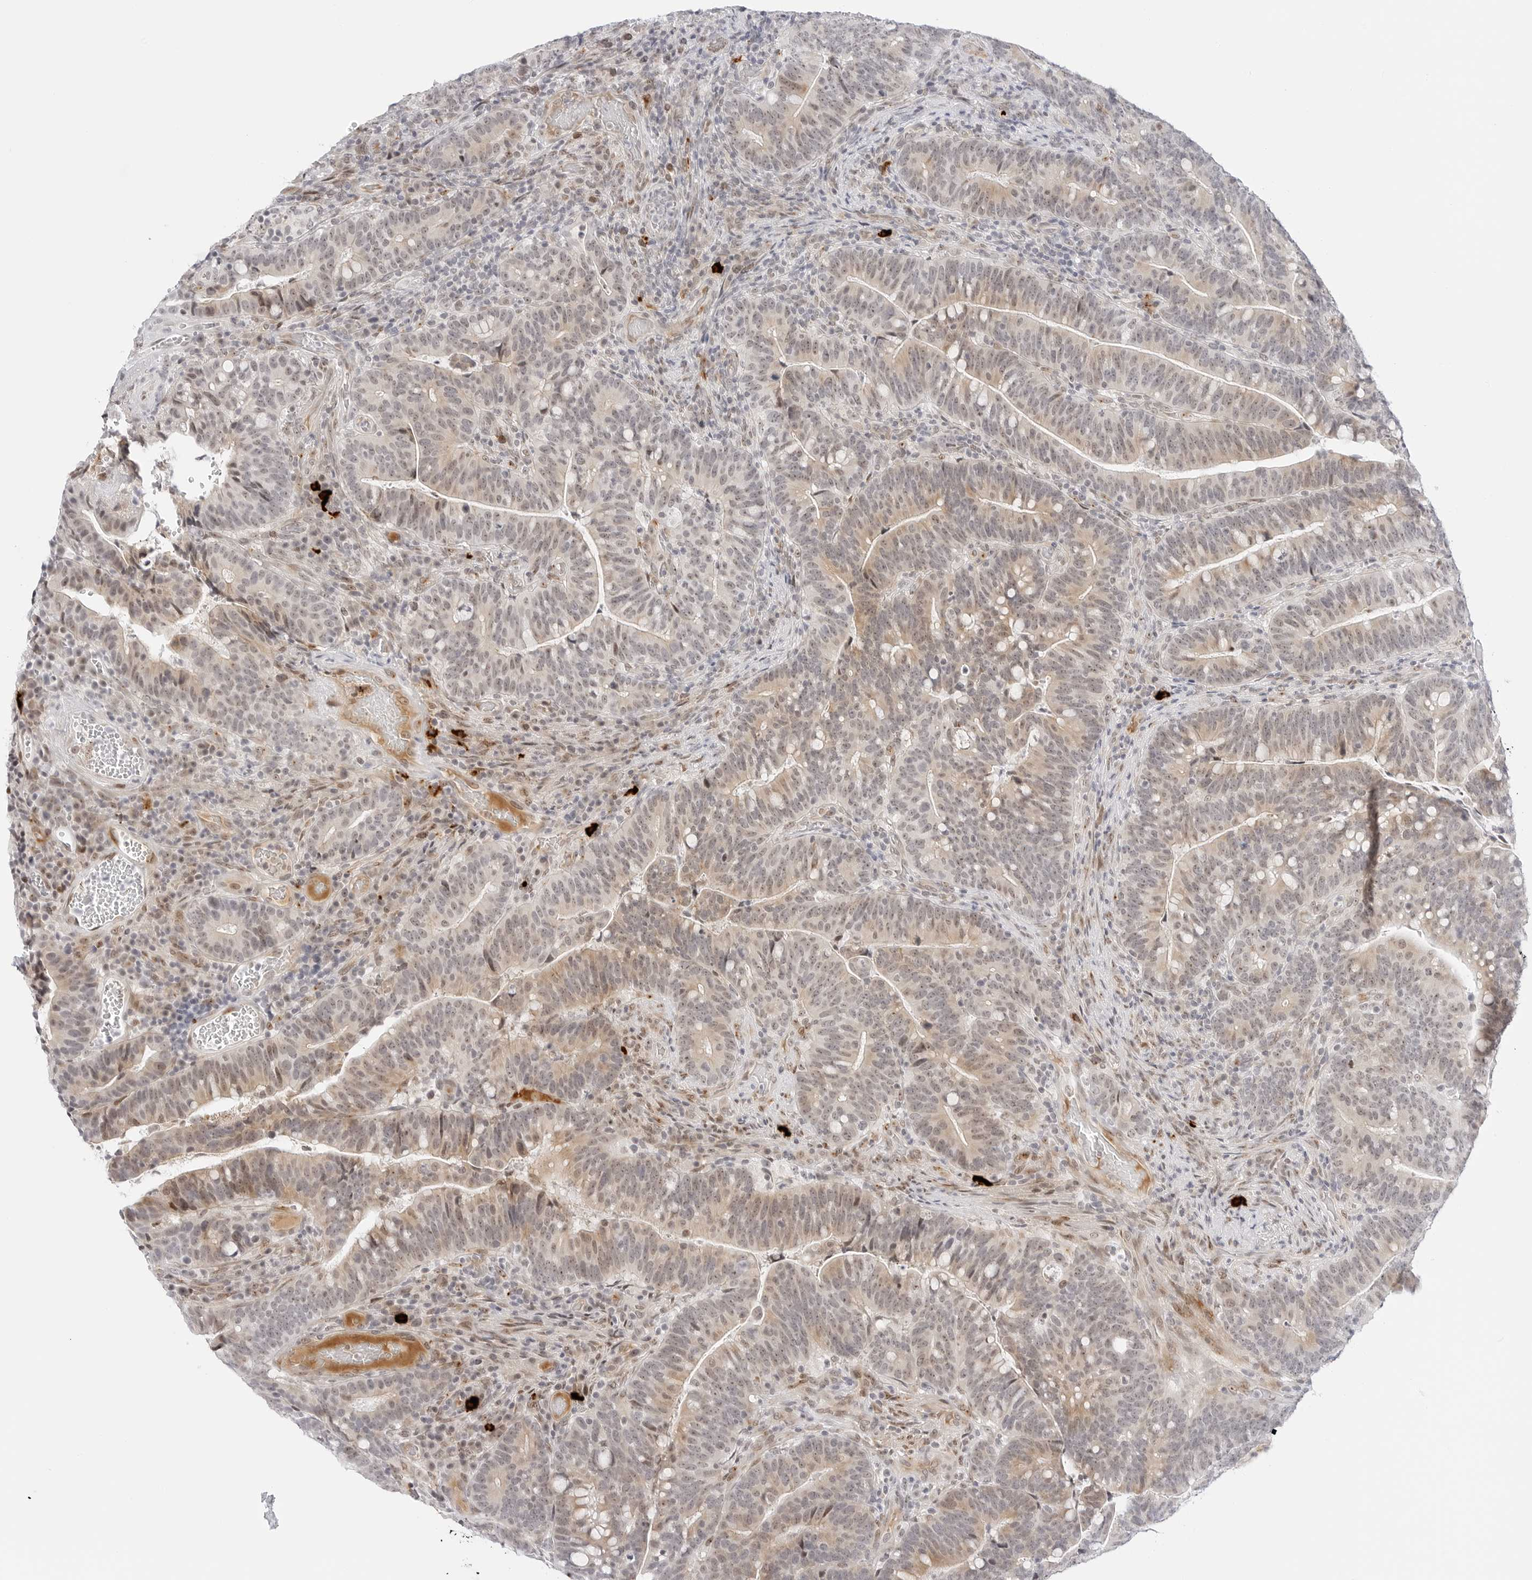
{"staining": {"intensity": "moderate", "quantity": ">75%", "location": "cytoplasmic/membranous,nuclear"}, "tissue": "colorectal cancer", "cell_type": "Tumor cells", "image_type": "cancer", "snomed": [{"axis": "morphology", "description": "Adenocarcinoma, NOS"}, {"axis": "topography", "description": "Colon"}], "caption": "Protein positivity by IHC reveals moderate cytoplasmic/membranous and nuclear expression in approximately >75% of tumor cells in adenocarcinoma (colorectal).", "gene": "HIPK3", "patient": {"sex": "female", "age": 66}}